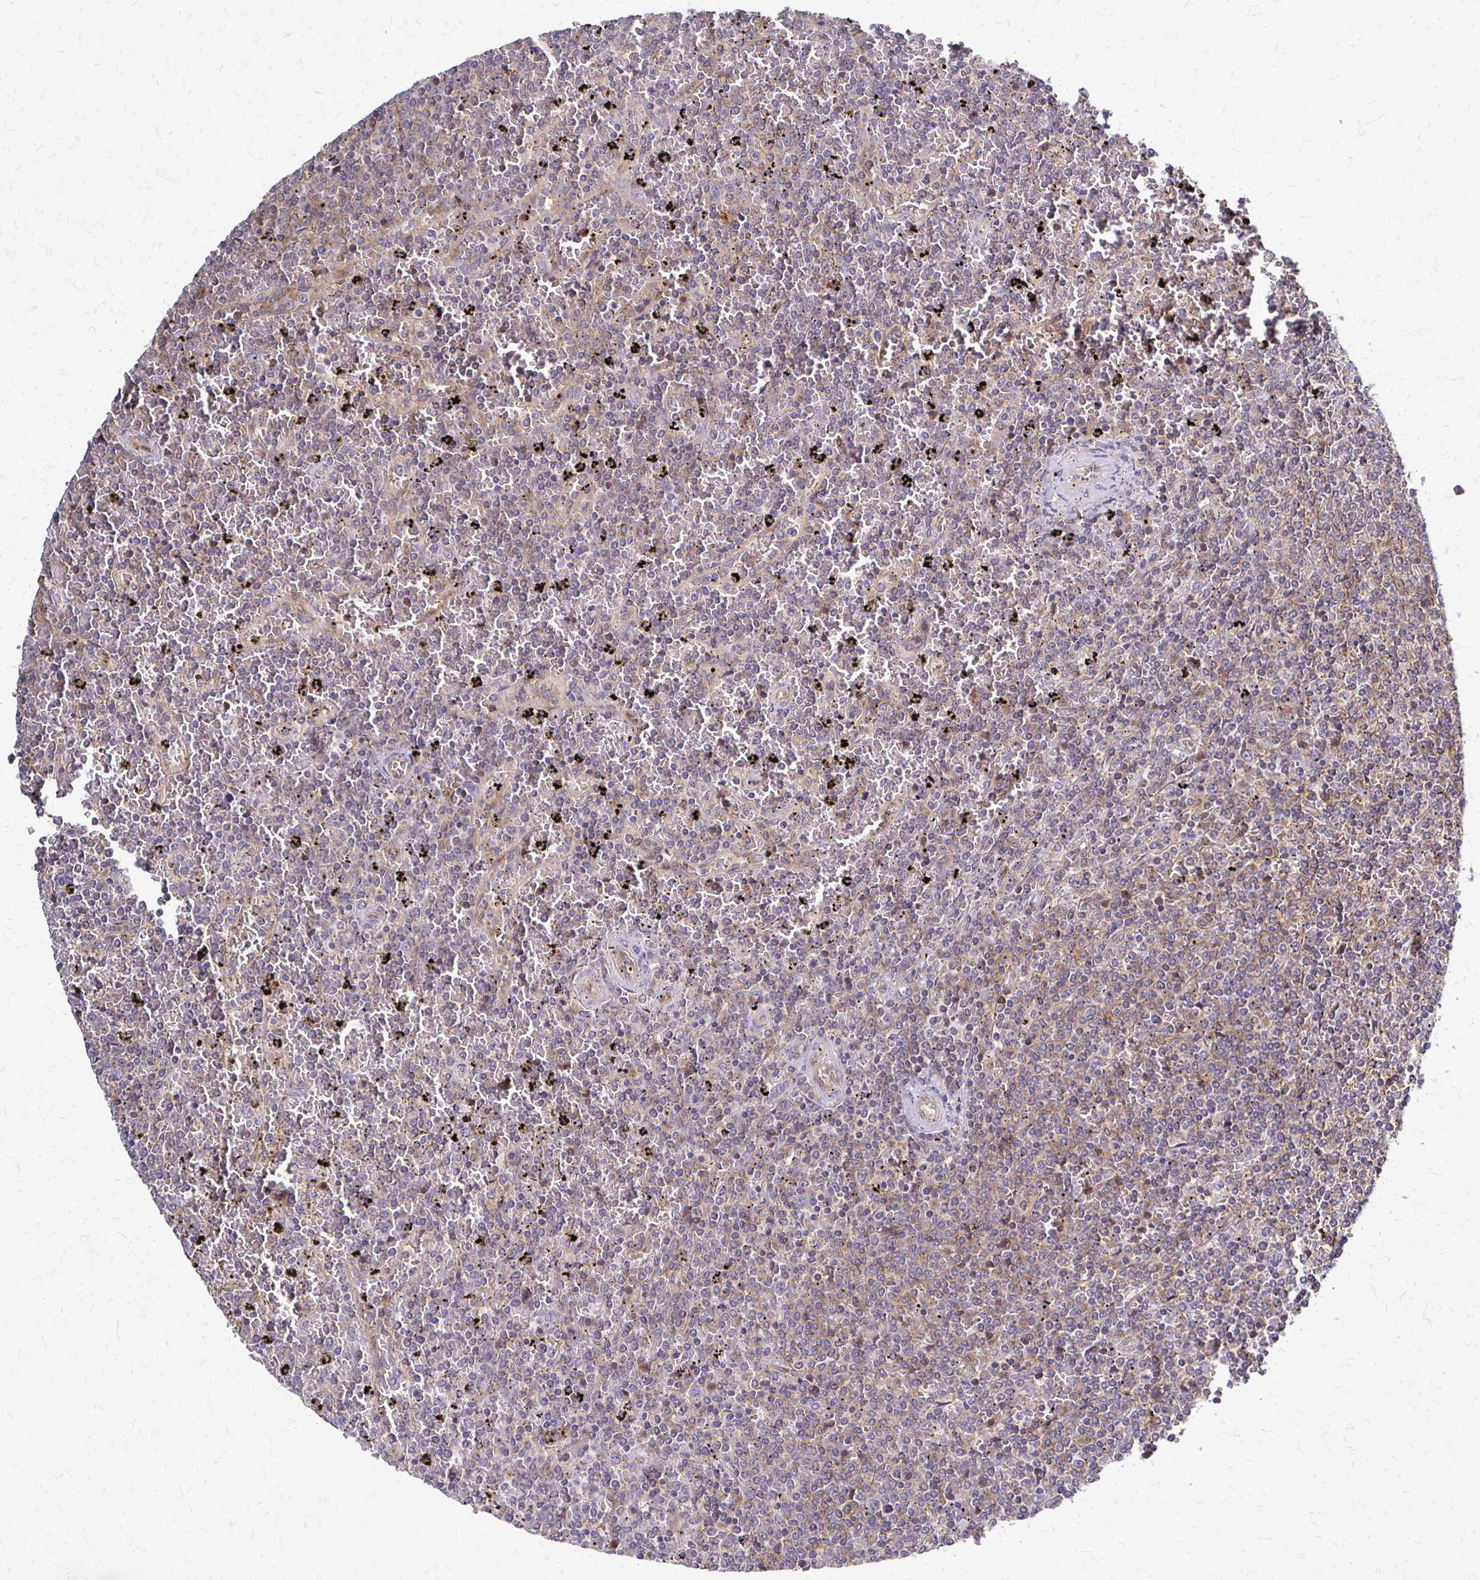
{"staining": {"intensity": "weak", "quantity": "25%-75%", "location": "cytoplasmic/membranous"}, "tissue": "lymphoma", "cell_type": "Tumor cells", "image_type": "cancer", "snomed": [{"axis": "morphology", "description": "Malignant lymphoma, non-Hodgkin's type, Low grade"}, {"axis": "topography", "description": "Spleen"}], "caption": "IHC image of low-grade malignant lymphoma, non-Hodgkin's type stained for a protein (brown), which displays low levels of weak cytoplasmic/membranous expression in about 25%-75% of tumor cells.", "gene": "SLC9A9", "patient": {"sex": "female", "age": 77}}